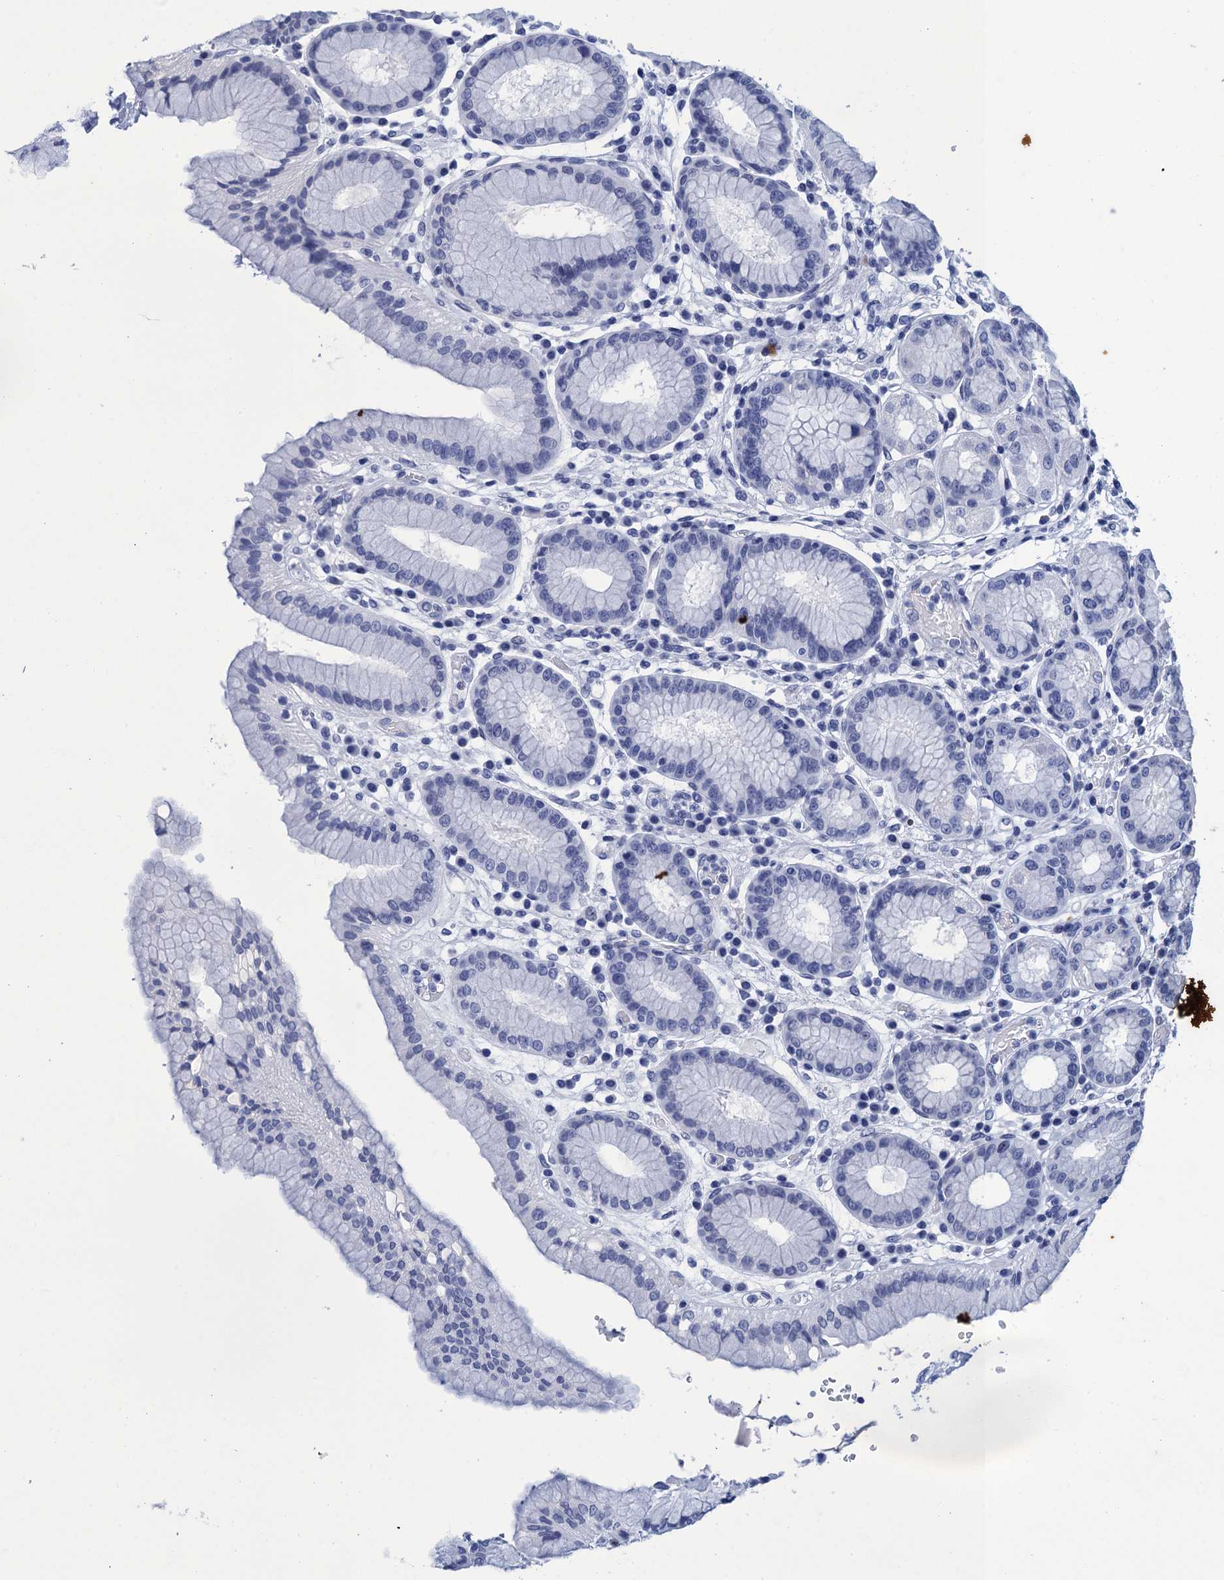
{"staining": {"intensity": "negative", "quantity": "none", "location": "none"}, "tissue": "stomach", "cell_type": "Glandular cells", "image_type": "normal", "snomed": [{"axis": "morphology", "description": "Normal tissue, NOS"}, {"axis": "topography", "description": "Stomach"}, {"axis": "topography", "description": "Stomach, lower"}], "caption": "Immunohistochemistry (IHC) photomicrograph of unremarkable stomach stained for a protein (brown), which exhibits no expression in glandular cells.", "gene": "METTL25", "patient": {"sex": "female", "age": 56}}